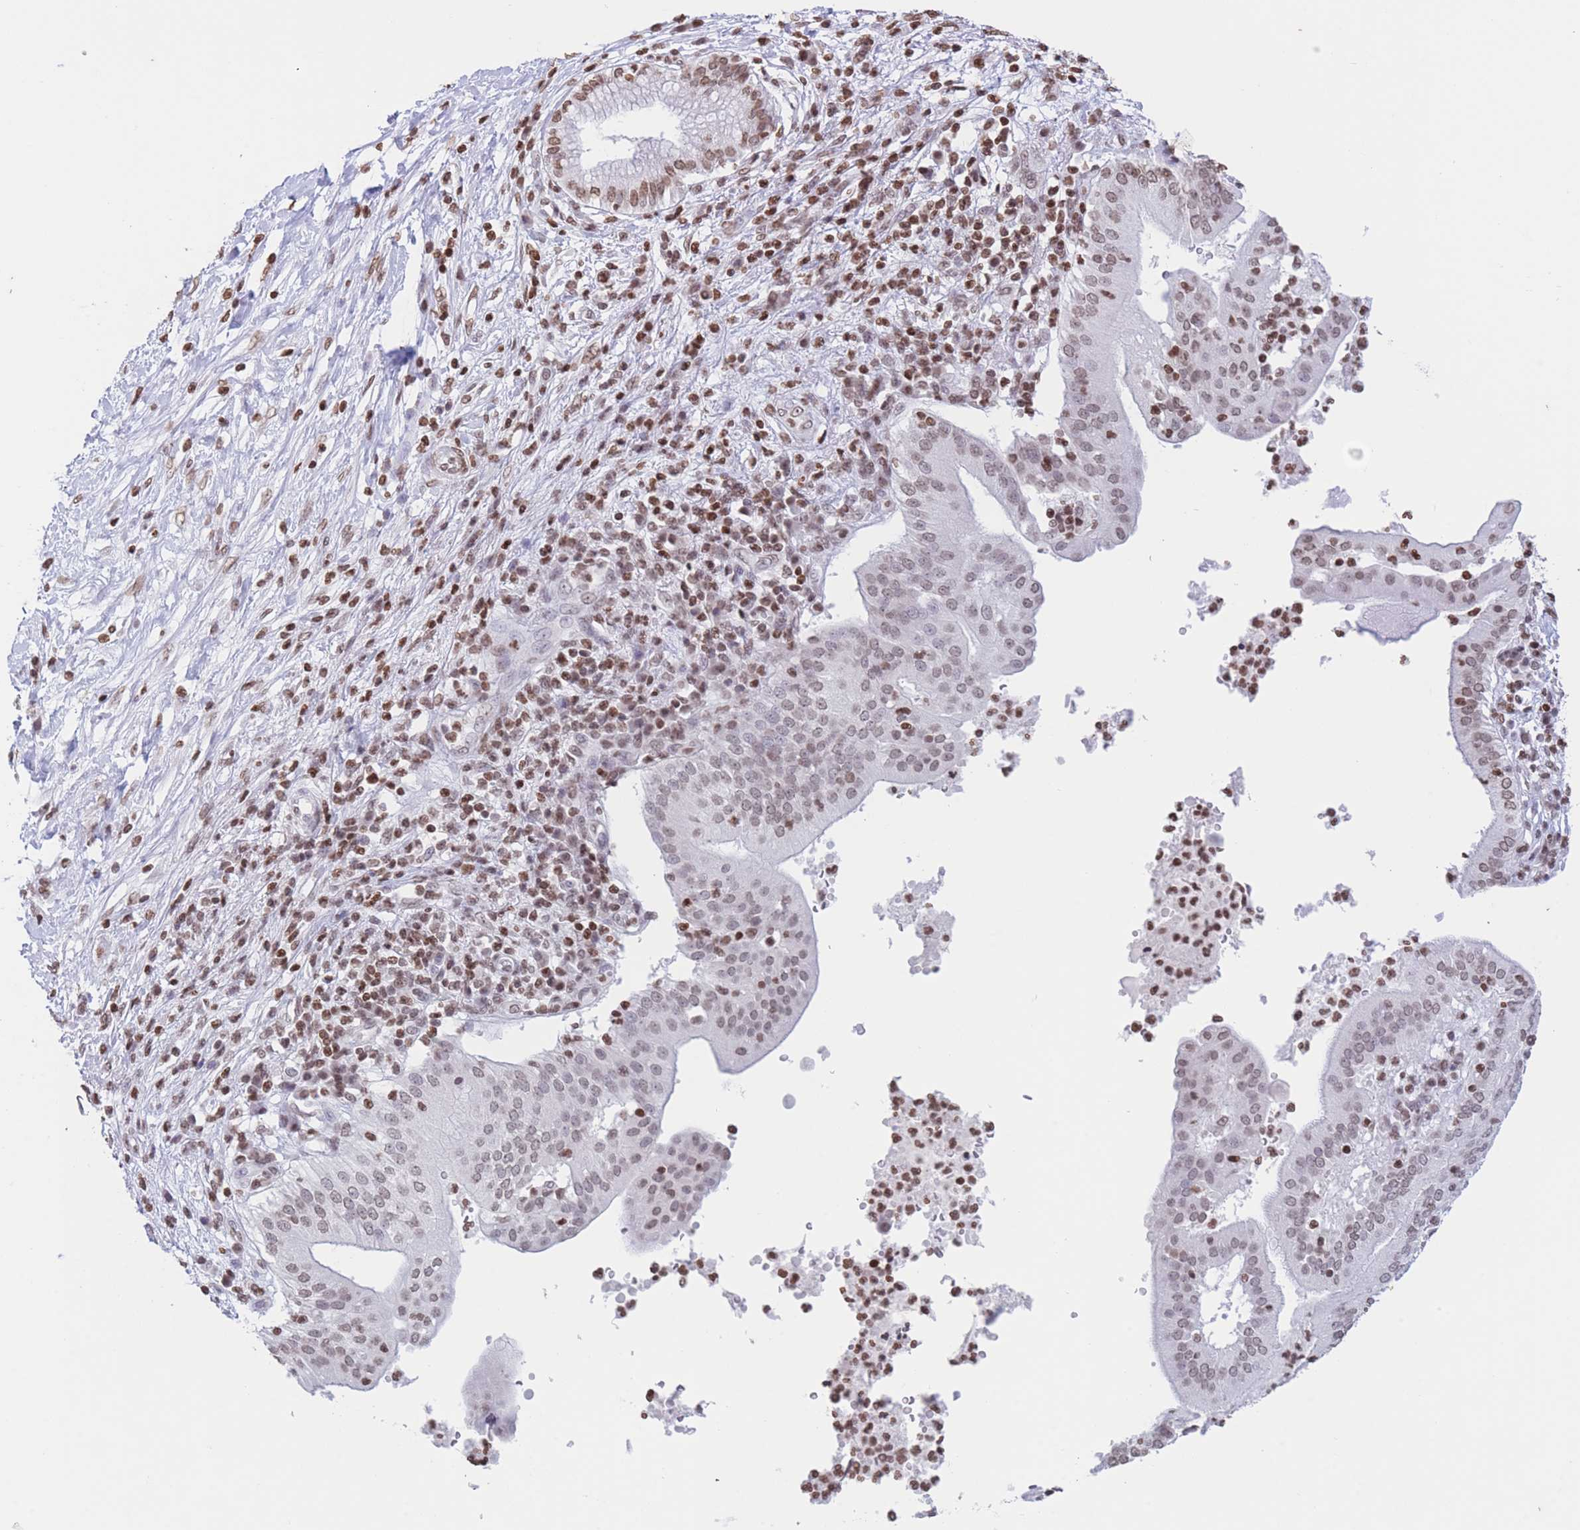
{"staining": {"intensity": "moderate", "quantity": ">75%", "location": "nuclear"}, "tissue": "pancreatic cancer", "cell_type": "Tumor cells", "image_type": "cancer", "snomed": [{"axis": "morphology", "description": "Adenocarcinoma, NOS"}, {"axis": "topography", "description": "Pancreas"}], "caption": "Moderate nuclear protein staining is appreciated in about >75% of tumor cells in adenocarcinoma (pancreatic). (Brightfield microscopy of DAB IHC at high magnification).", "gene": "H2BC11", "patient": {"sex": "male", "age": 68}}